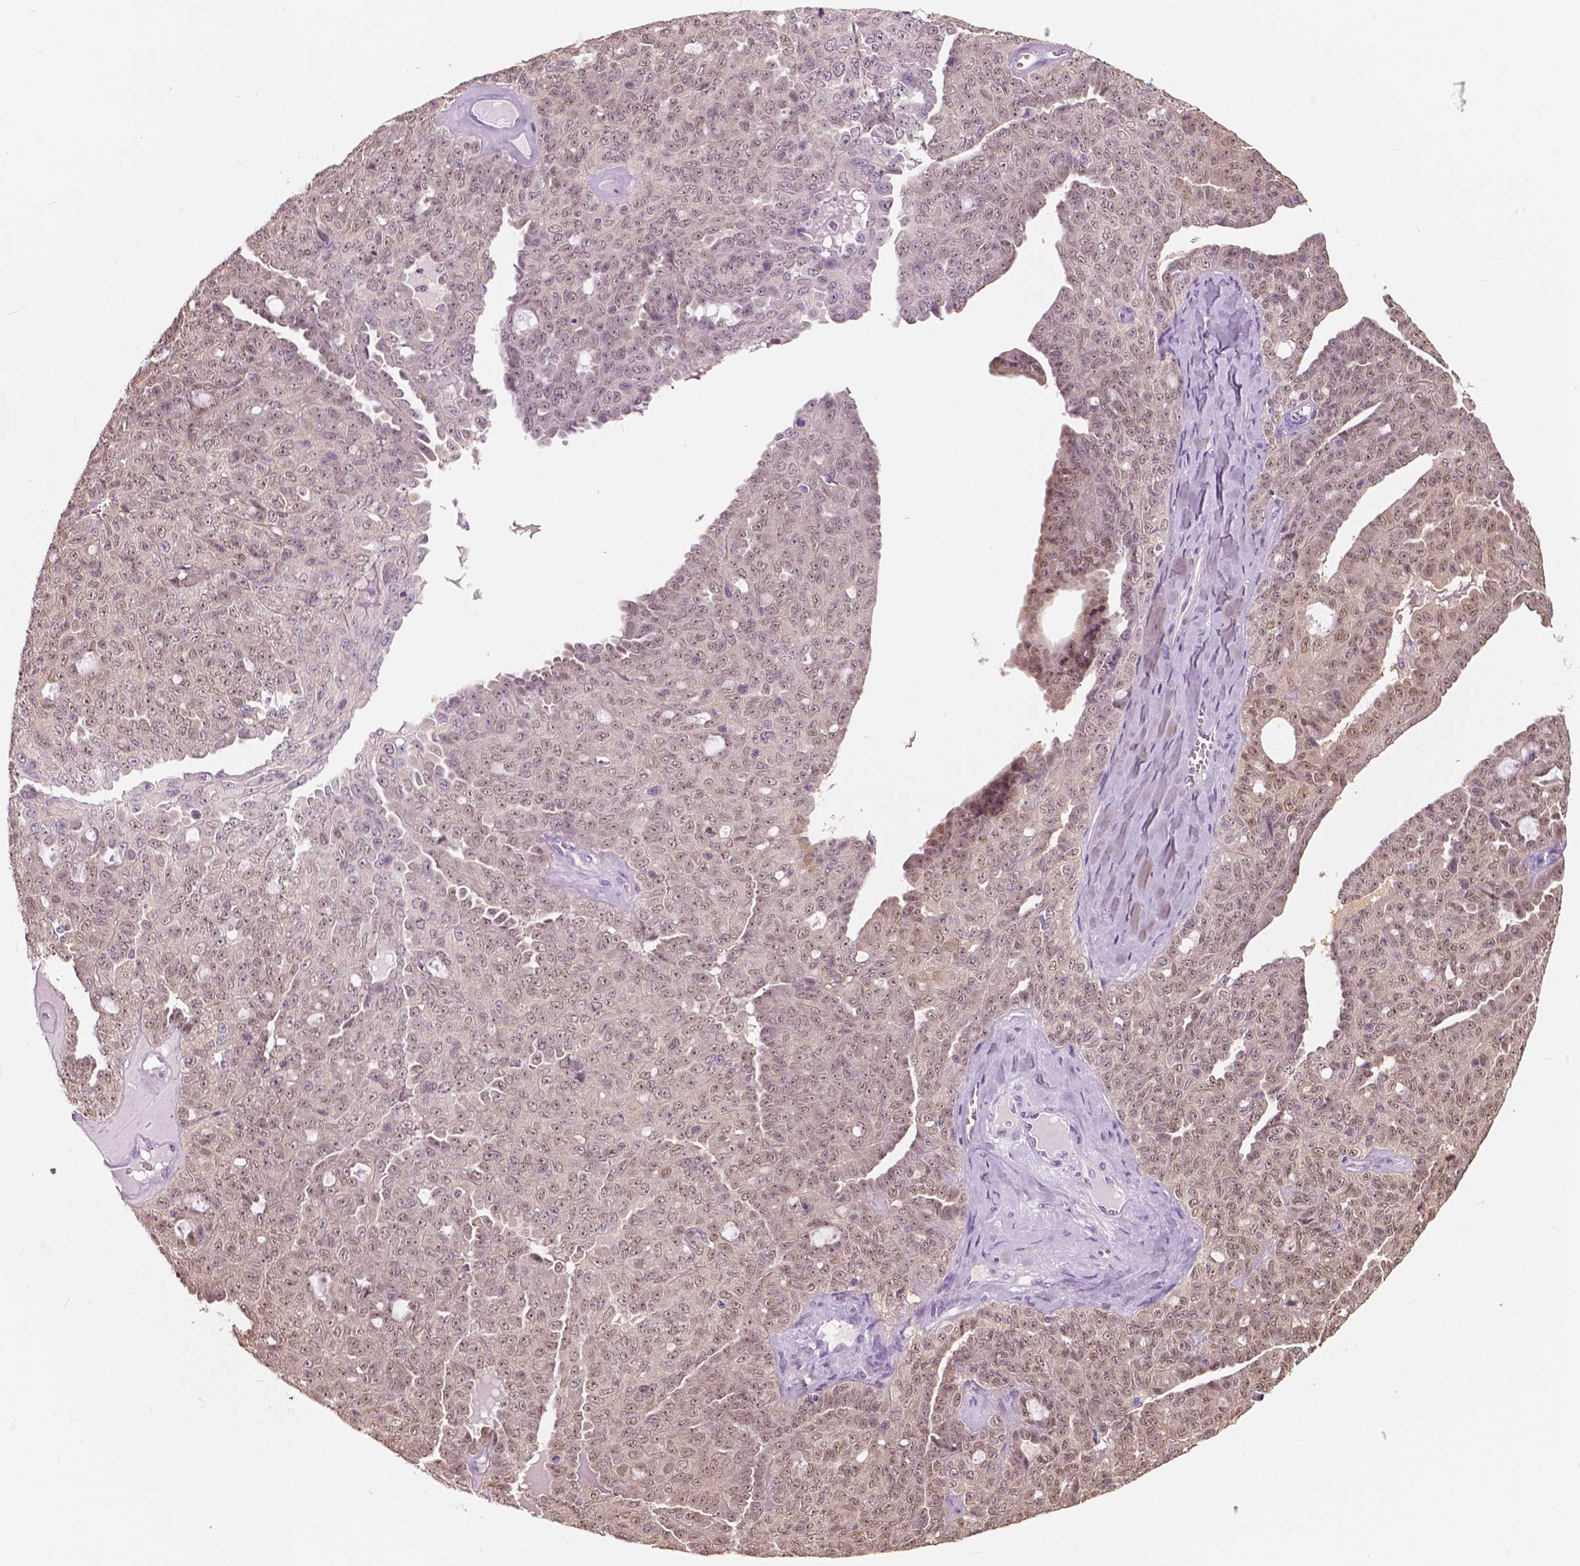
{"staining": {"intensity": "weak", "quantity": ">75%", "location": "nuclear"}, "tissue": "ovarian cancer", "cell_type": "Tumor cells", "image_type": "cancer", "snomed": [{"axis": "morphology", "description": "Cystadenocarcinoma, serous, NOS"}, {"axis": "topography", "description": "Ovary"}], "caption": "Immunohistochemical staining of human ovarian cancer (serous cystadenocarcinoma) reveals low levels of weak nuclear staining in approximately >75% of tumor cells.", "gene": "TKFC", "patient": {"sex": "female", "age": 71}}